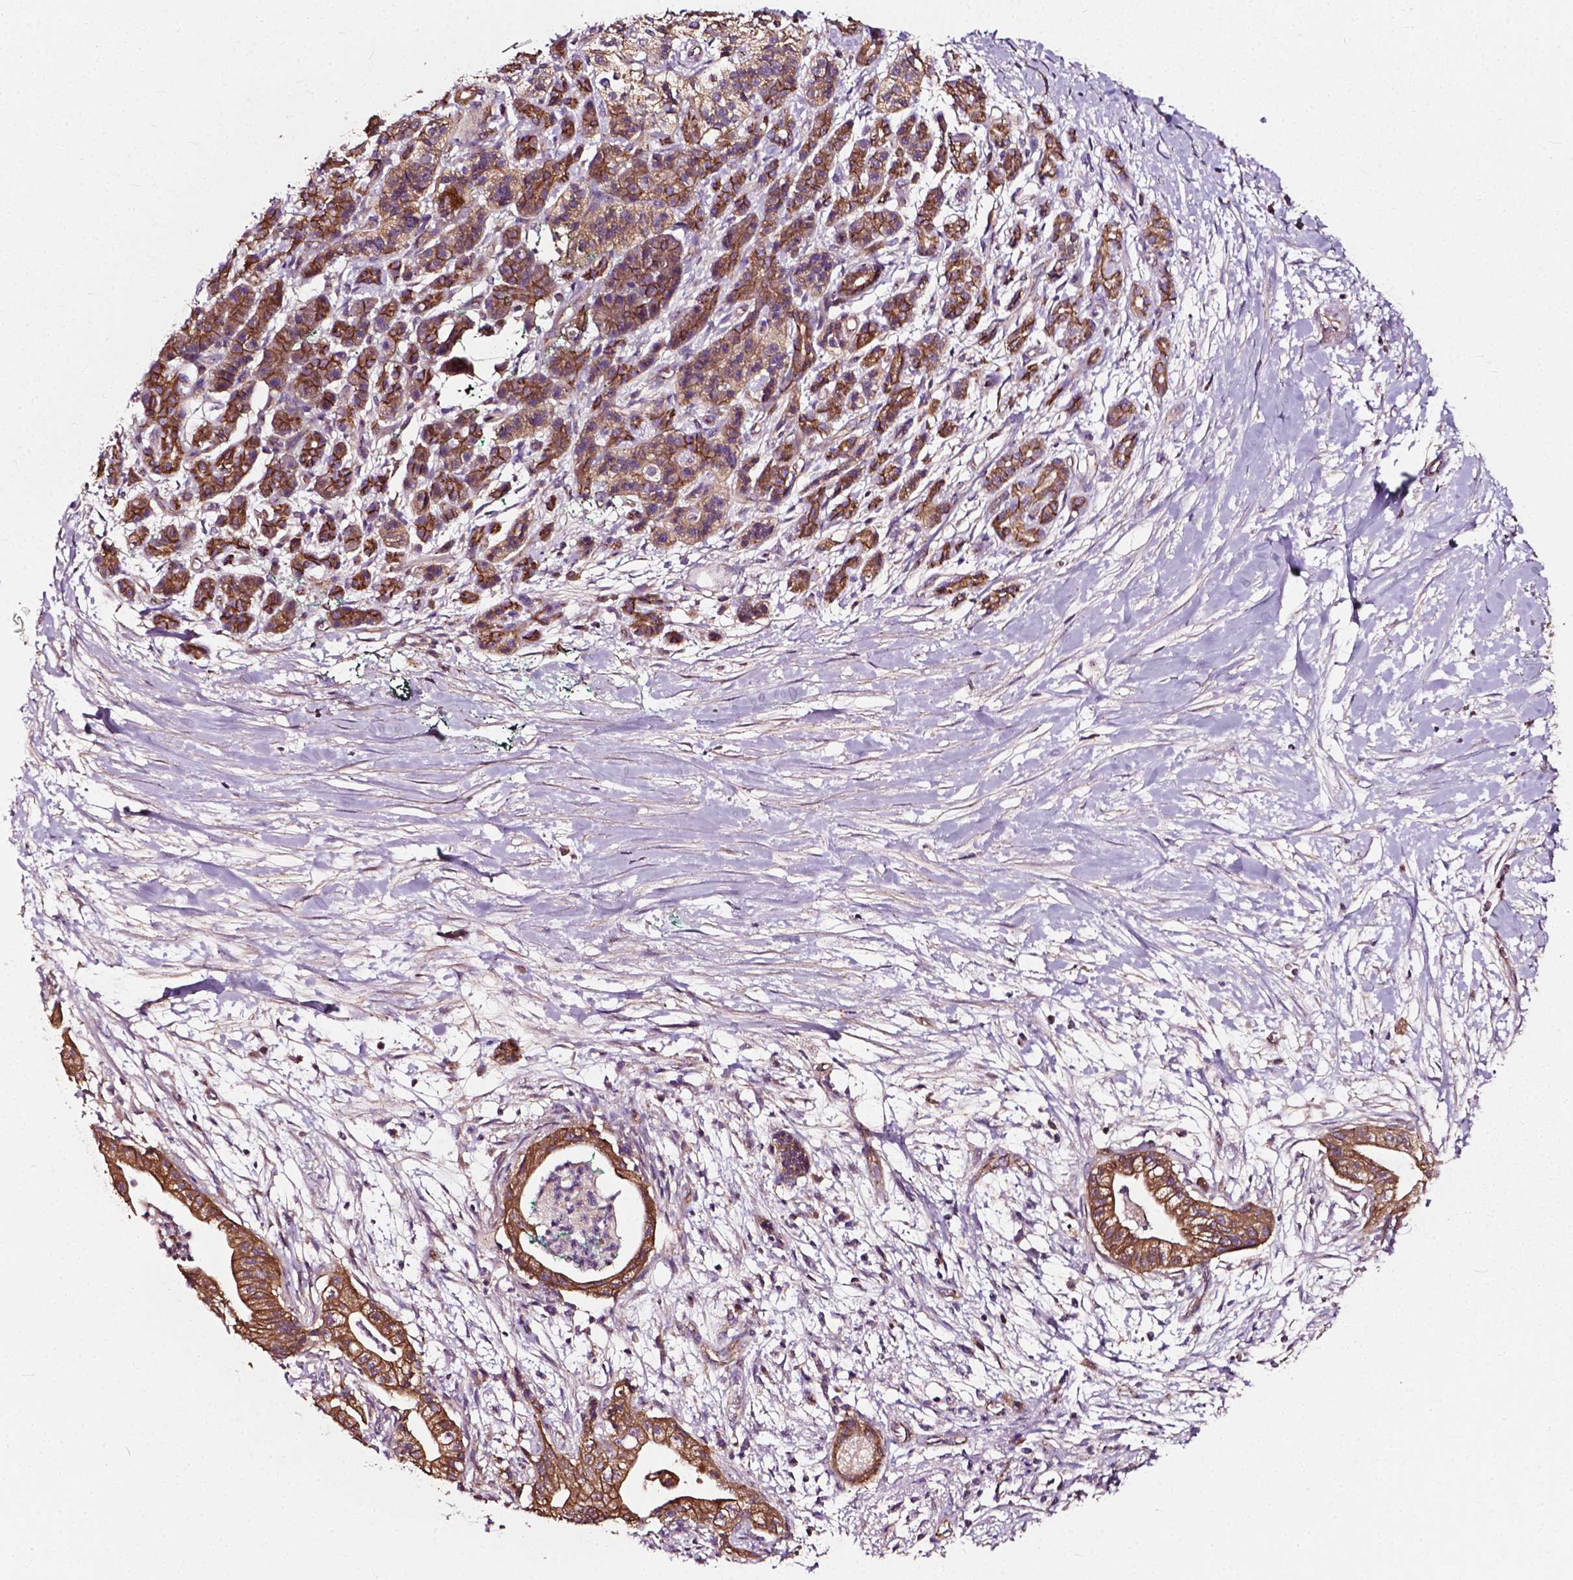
{"staining": {"intensity": "moderate", "quantity": ">75%", "location": "cytoplasmic/membranous"}, "tissue": "pancreatic cancer", "cell_type": "Tumor cells", "image_type": "cancer", "snomed": [{"axis": "morphology", "description": "Normal tissue, NOS"}, {"axis": "morphology", "description": "Adenocarcinoma, NOS"}, {"axis": "topography", "description": "Lymph node"}, {"axis": "topography", "description": "Pancreas"}], "caption": "Adenocarcinoma (pancreatic) stained for a protein (brown) demonstrates moderate cytoplasmic/membranous positive expression in approximately >75% of tumor cells.", "gene": "ATG16L1", "patient": {"sex": "female", "age": 58}}